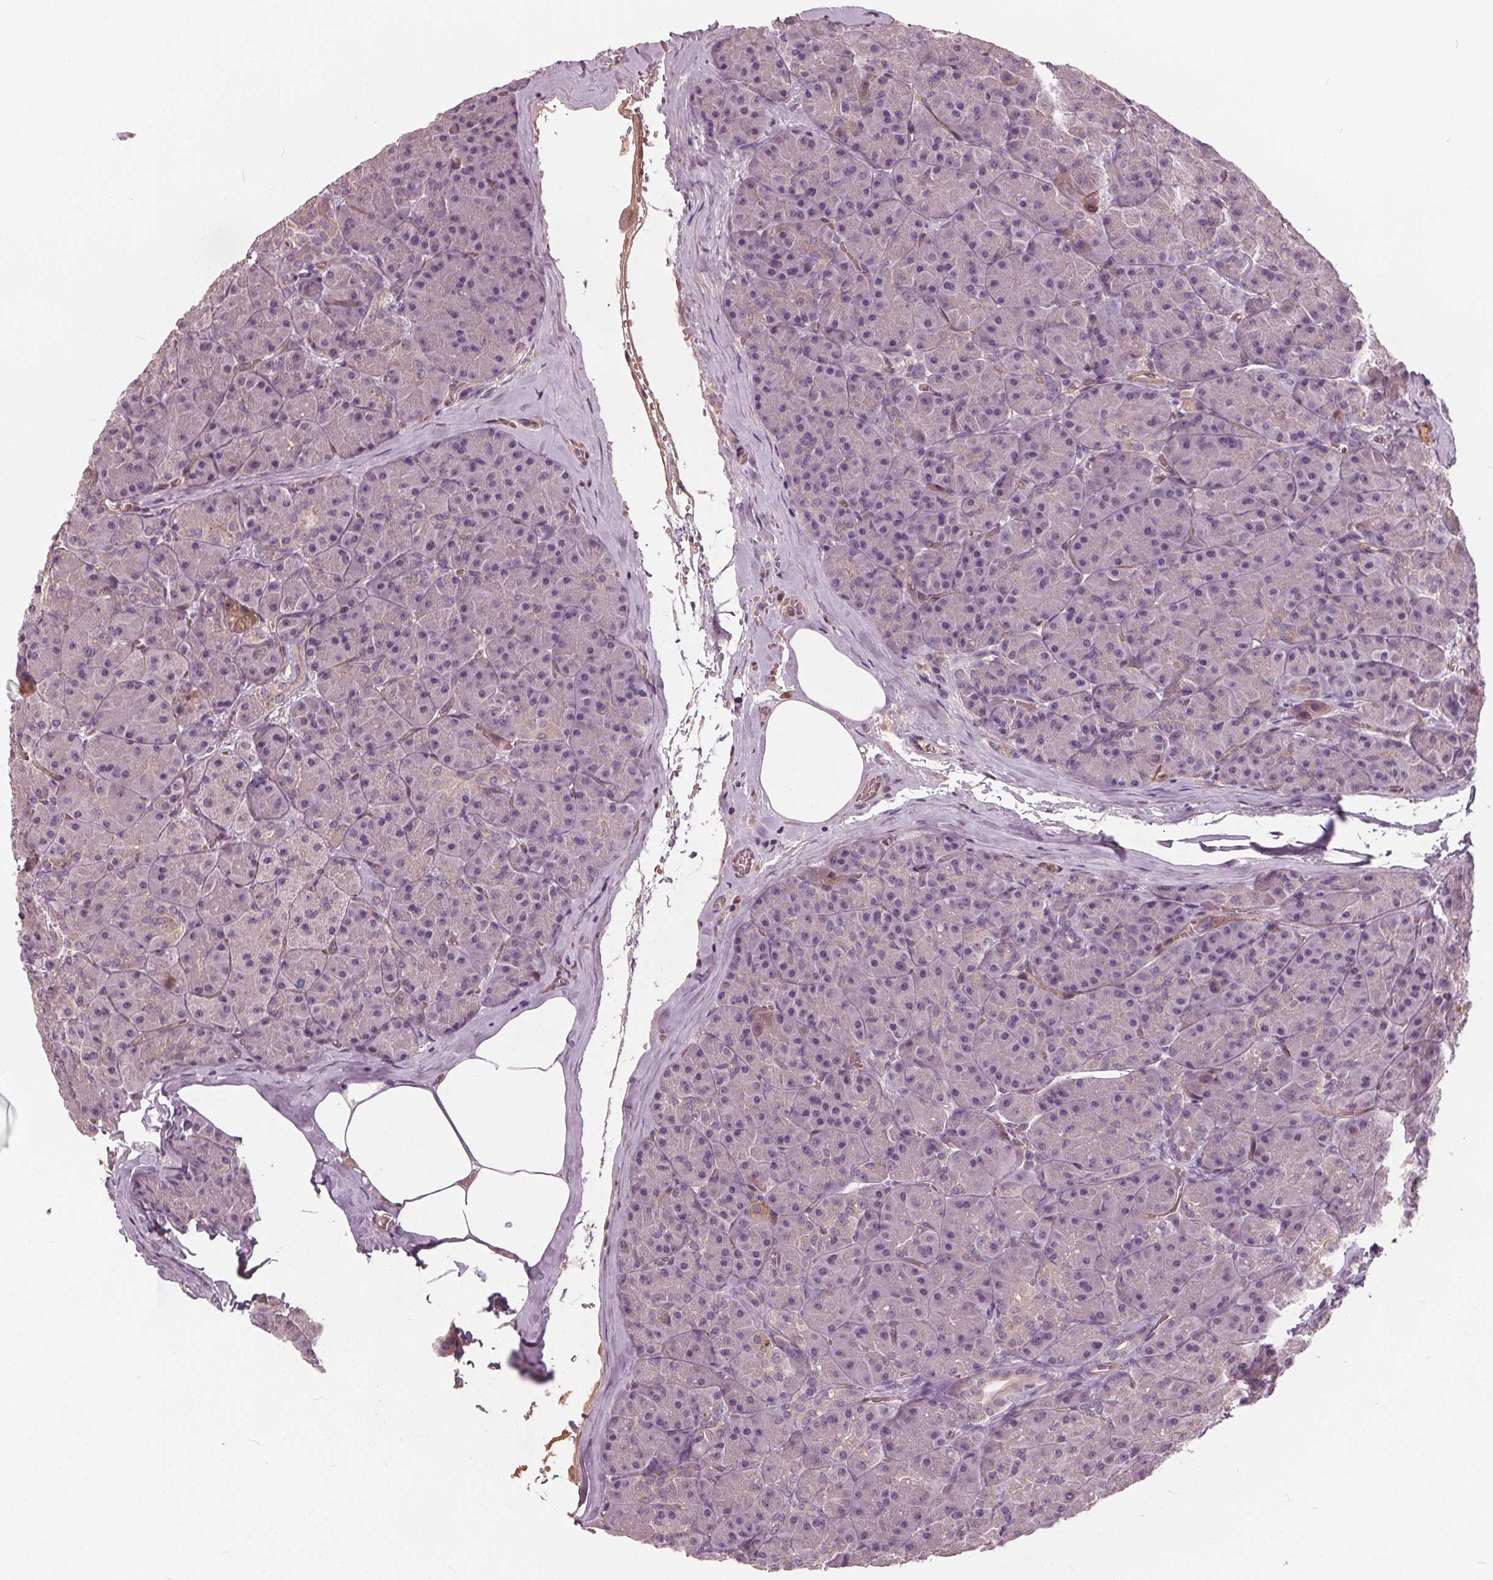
{"staining": {"intensity": "negative", "quantity": "none", "location": "none"}, "tissue": "pancreas", "cell_type": "Exocrine glandular cells", "image_type": "normal", "snomed": [{"axis": "morphology", "description": "Normal tissue, NOS"}, {"axis": "topography", "description": "Pancreas"}], "caption": "DAB immunohistochemical staining of benign human pancreas displays no significant positivity in exocrine glandular cells. Brightfield microscopy of immunohistochemistry stained with DAB (3,3'-diaminobenzidine) (brown) and hematoxylin (blue), captured at high magnification.", "gene": "PDGFD", "patient": {"sex": "male", "age": 57}}